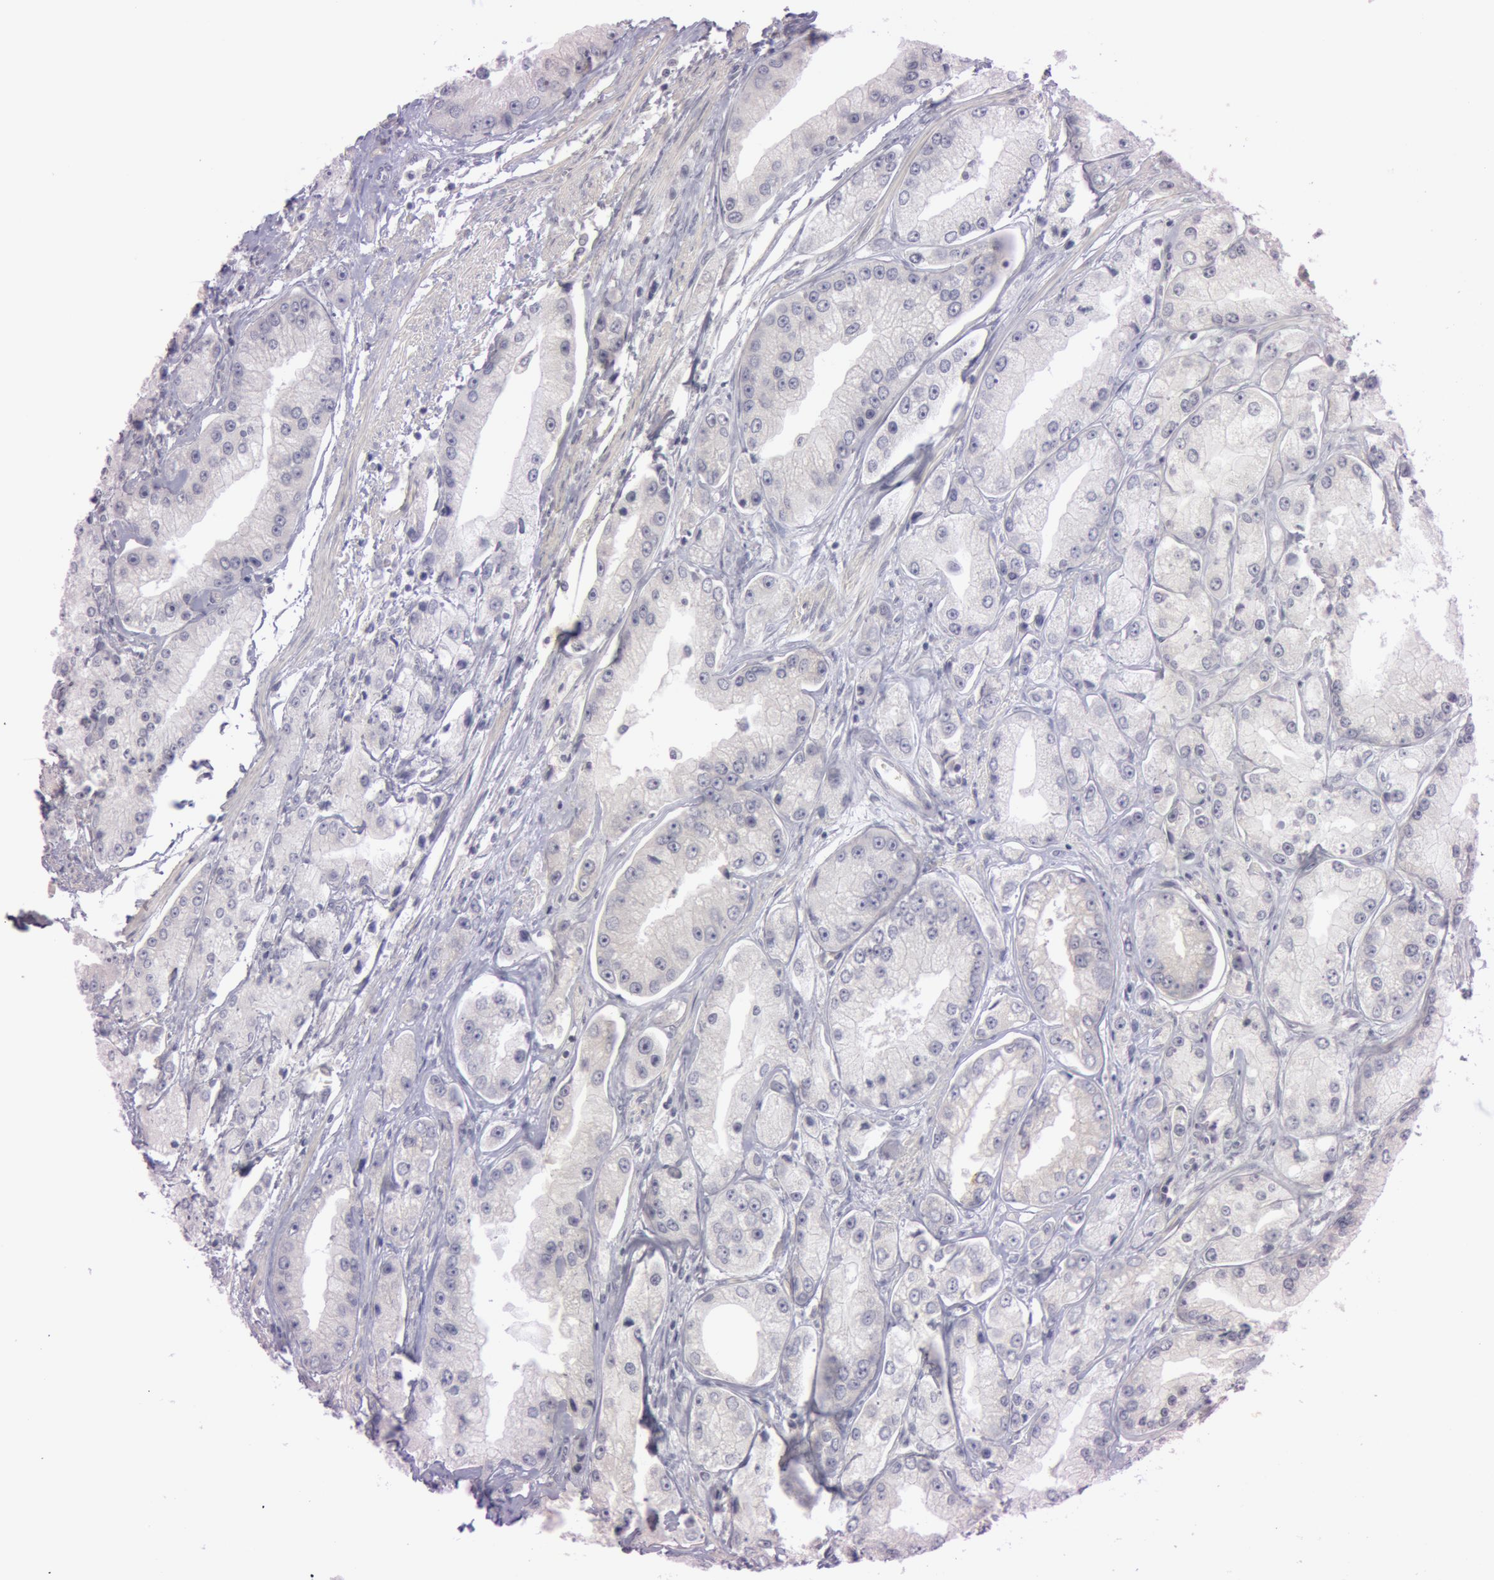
{"staining": {"intensity": "weak", "quantity": "<25%", "location": "cytoplasmic/membranous"}, "tissue": "prostate cancer", "cell_type": "Tumor cells", "image_type": "cancer", "snomed": [{"axis": "morphology", "description": "Adenocarcinoma, Medium grade"}, {"axis": "topography", "description": "Prostate"}], "caption": "The histopathology image exhibits no significant staining in tumor cells of medium-grade adenocarcinoma (prostate).", "gene": "RALGAPA1", "patient": {"sex": "male", "age": 72}}